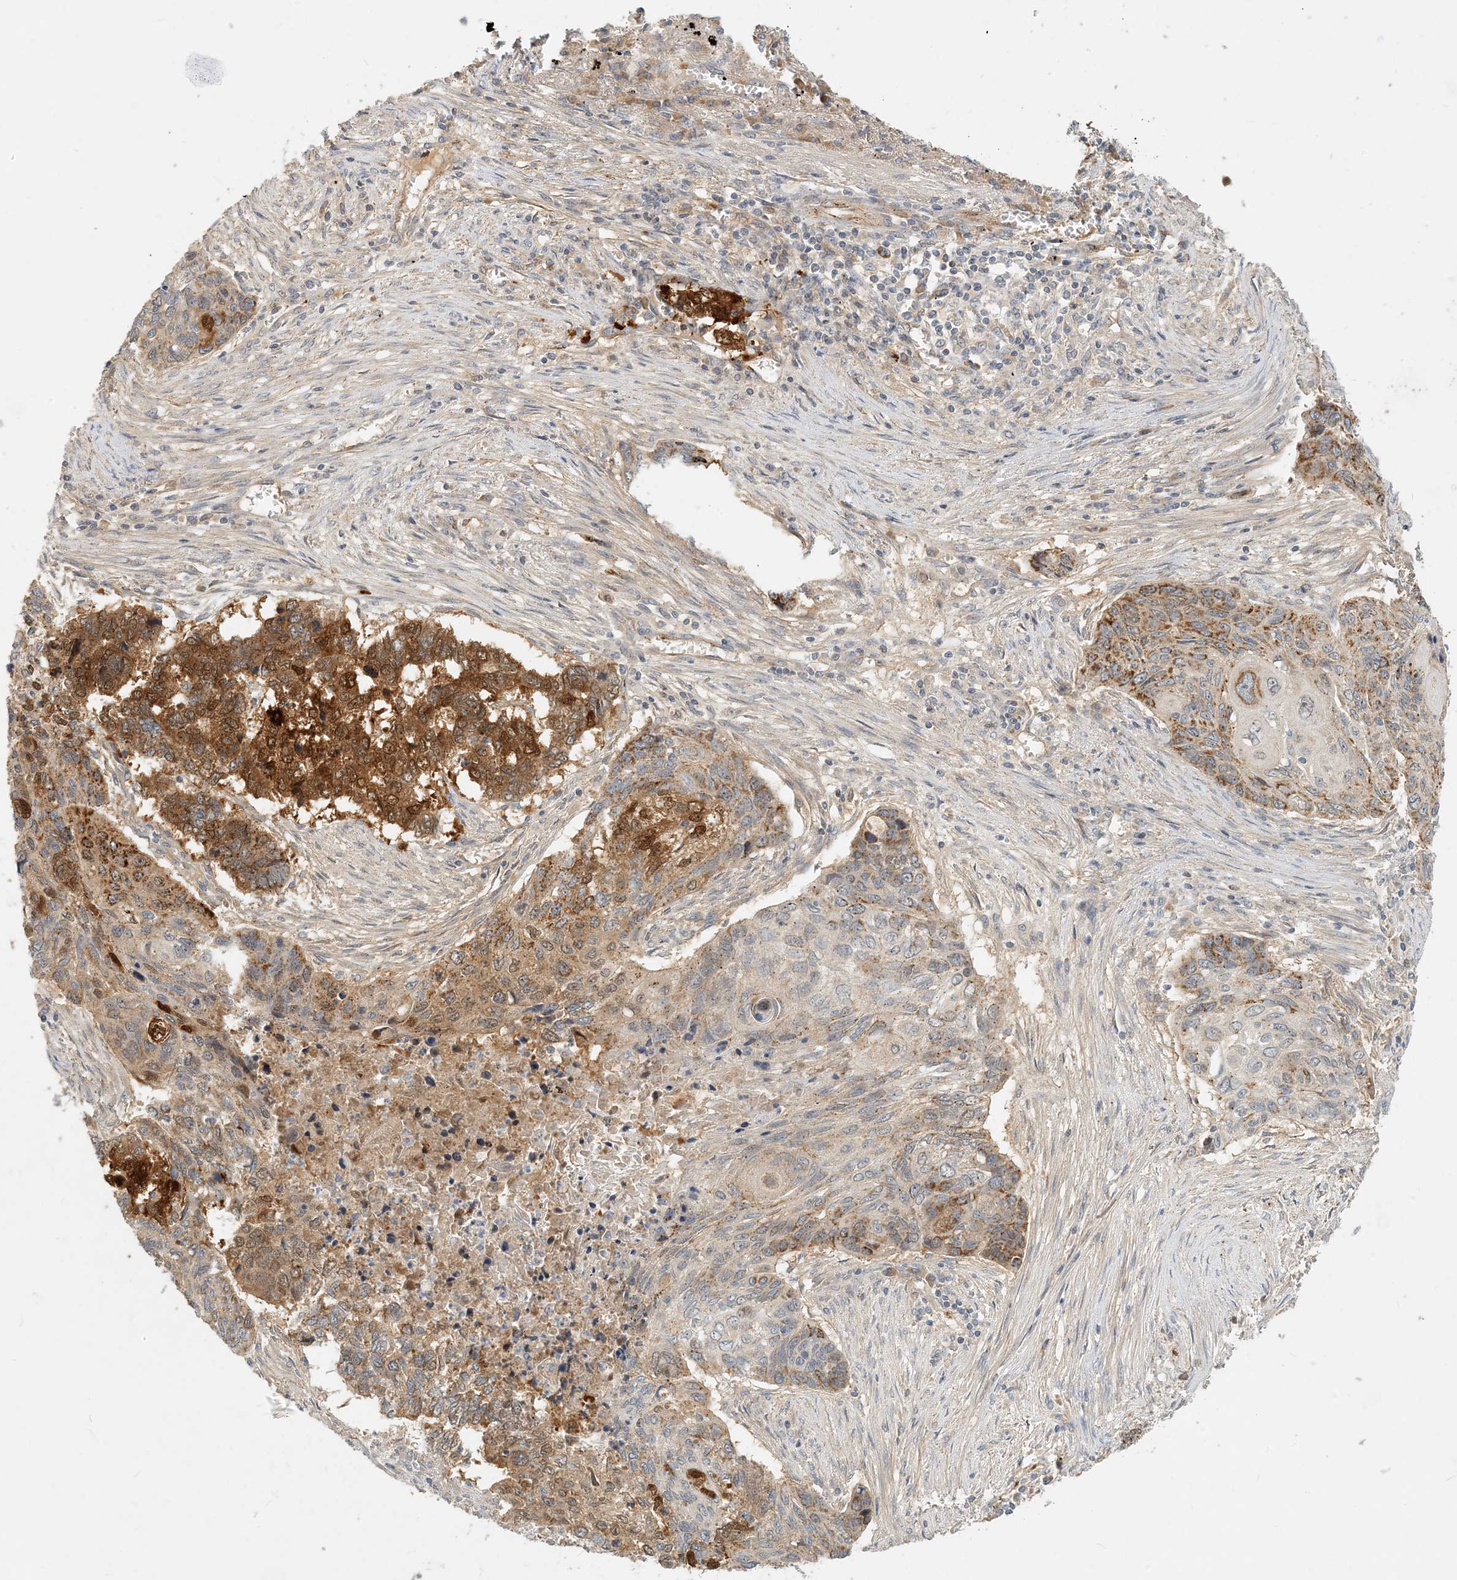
{"staining": {"intensity": "moderate", "quantity": "25%-75%", "location": "cytoplasmic/membranous"}, "tissue": "lung cancer", "cell_type": "Tumor cells", "image_type": "cancer", "snomed": [{"axis": "morphology", "description": "Squamous cell carcinoma, NOS"}, {"axis": "topography", "description": "Lung"}], "caption": "A high-resolution image shows IHC staining of squamous cell carcinoma (lung), which demonstrates moderate cytoplasmic/membranous positivity in about 25%-75% of tumor cells. The protein of interest is stained brown, and the nuclei are stained in blue (DAB (3,3'-diaminobenzidine) IHC with brightfield microscopy, high magnification).", "gene": "ZBTB3", "patient": {"sex": "female", "age": 63}}